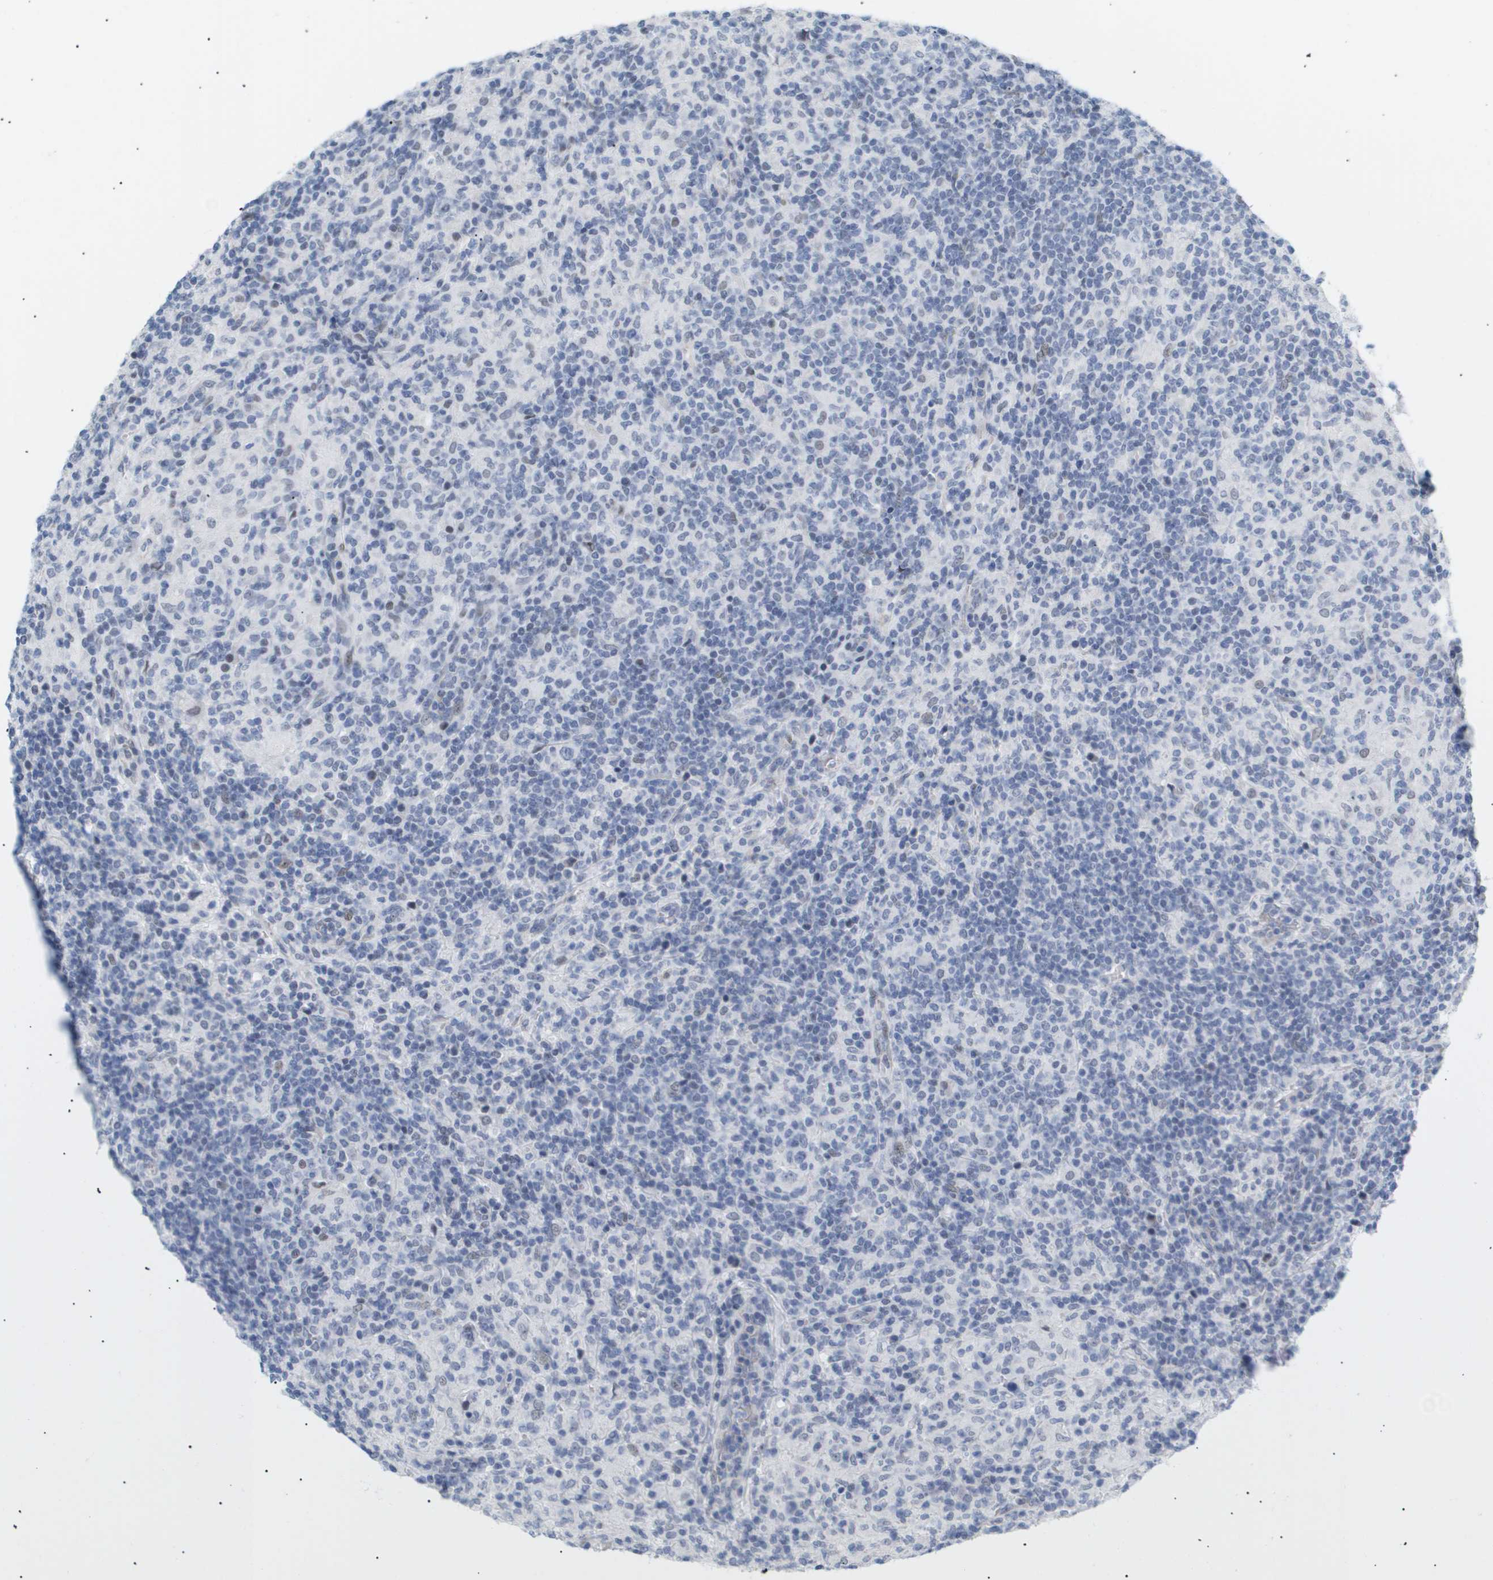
{"staining": {"intensity": "negative", "quantity": "none", "location": "none"}, "tissue": "lymphoma", "cell_type": "Tumor cells", "image_type": "cancer", "snomed": [{"axis": "morphology", "description": "Hodgkin's disease, NOS"}, {"axis": "topography", "description": "Lymph node"}], "caption": "This is a photomicrograph of IHC staining of lymphoma, which shows no expression in tumor cells.", "gene": "PPARD", "patient": {"sex": "male", "age": 70}}